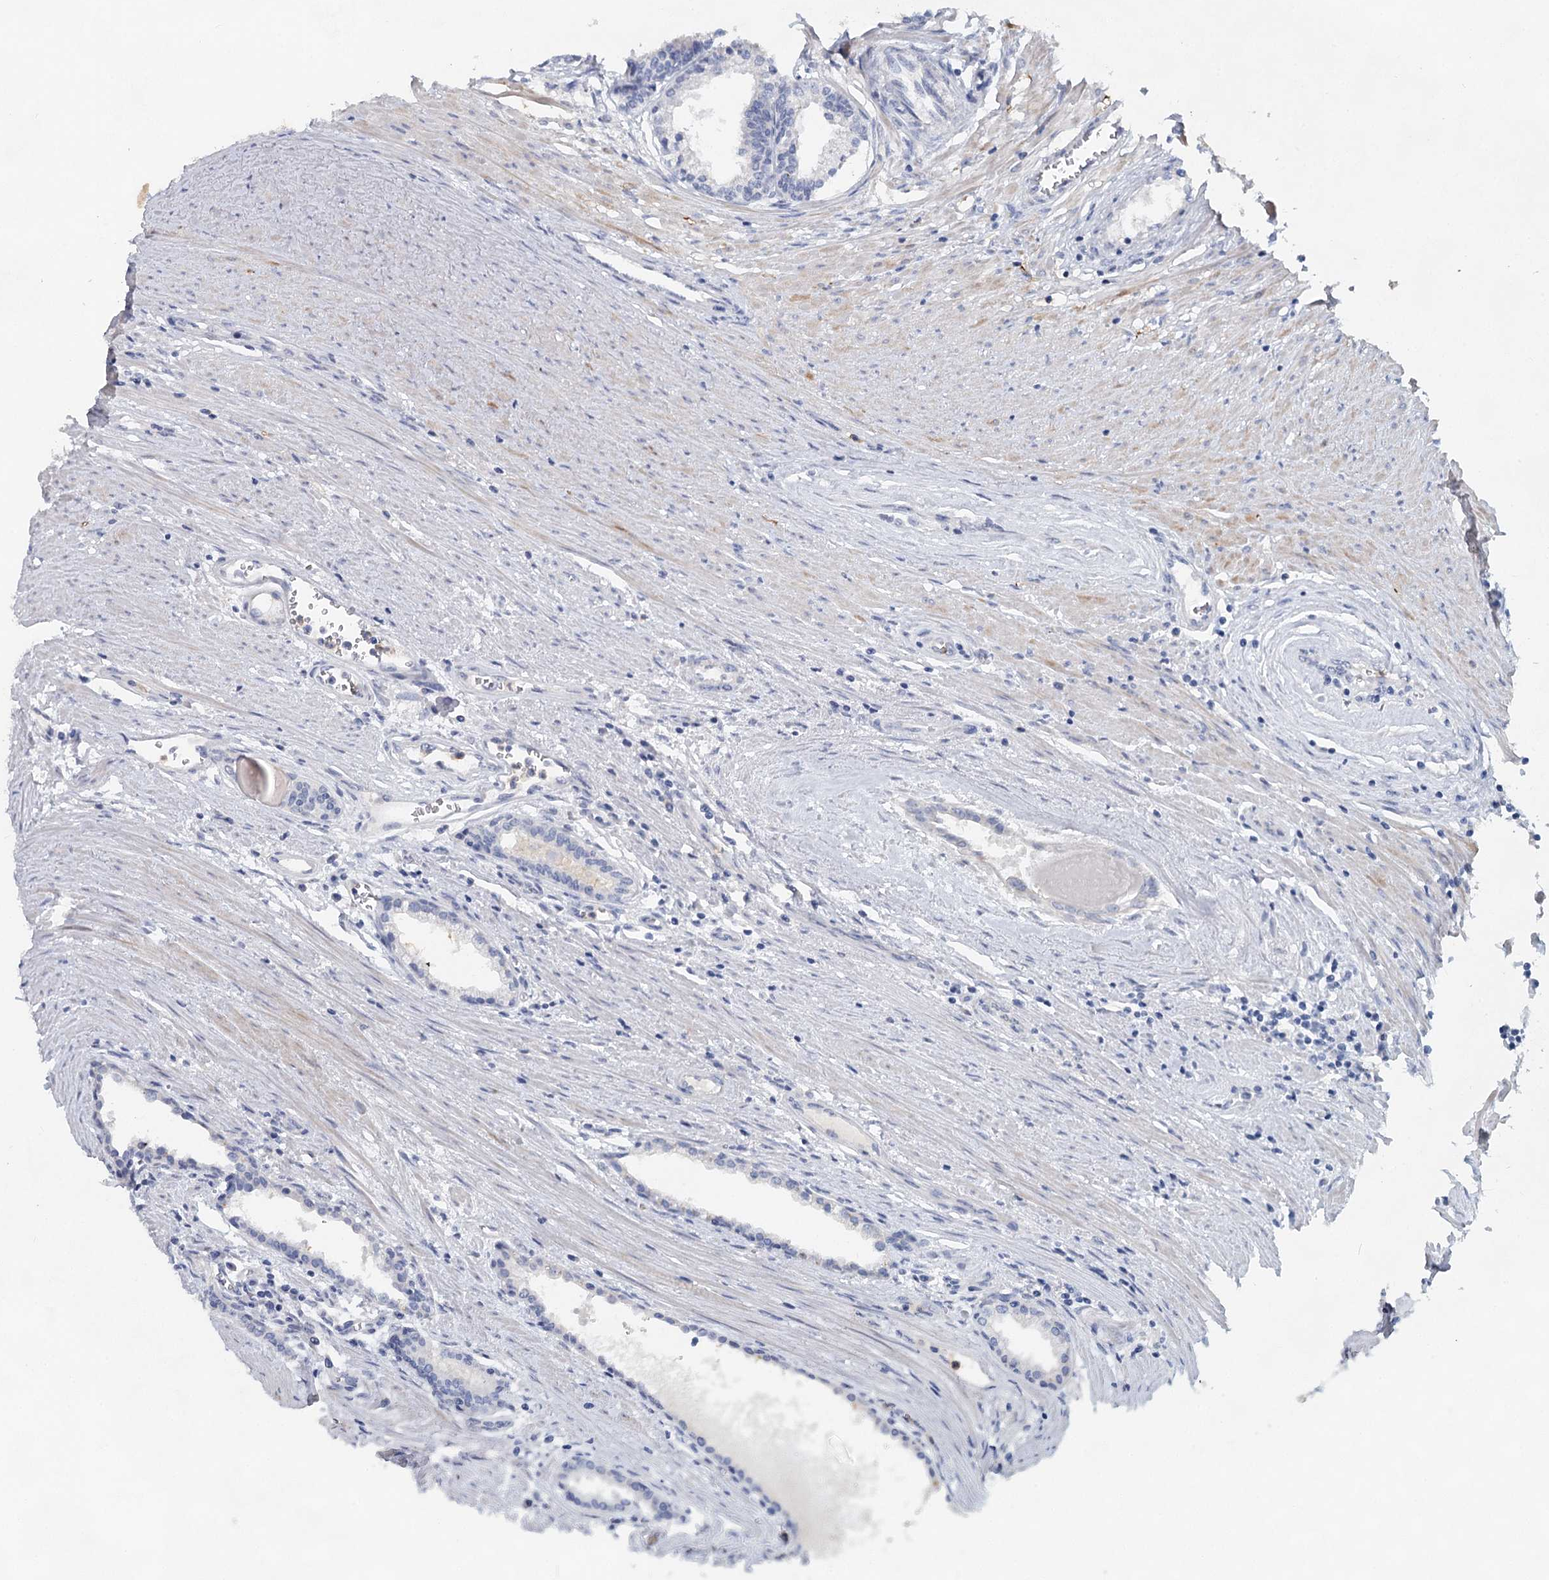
{"staining": {"intensity": "negative", "quantity": "none", "location": "none"}, "tissue": "prostate cancer", "cell_type": "Tumor cells", "image_type": "cancer", "snomed": [{"axis": "morphology", "description": "Adenocarcinoma, High grade"}, {"axis": "topography", "description": "Prostate"}], "caption": "The histopathology image demonstrates no staining of tumor cells in prostate cancer. Brightfield microscopy of IHC stained with DAB (brown) and hematoxylin (blue), captured at high magnification.", "gene": "MYL6B", "patient": {"sex": "male", "age": 68}}